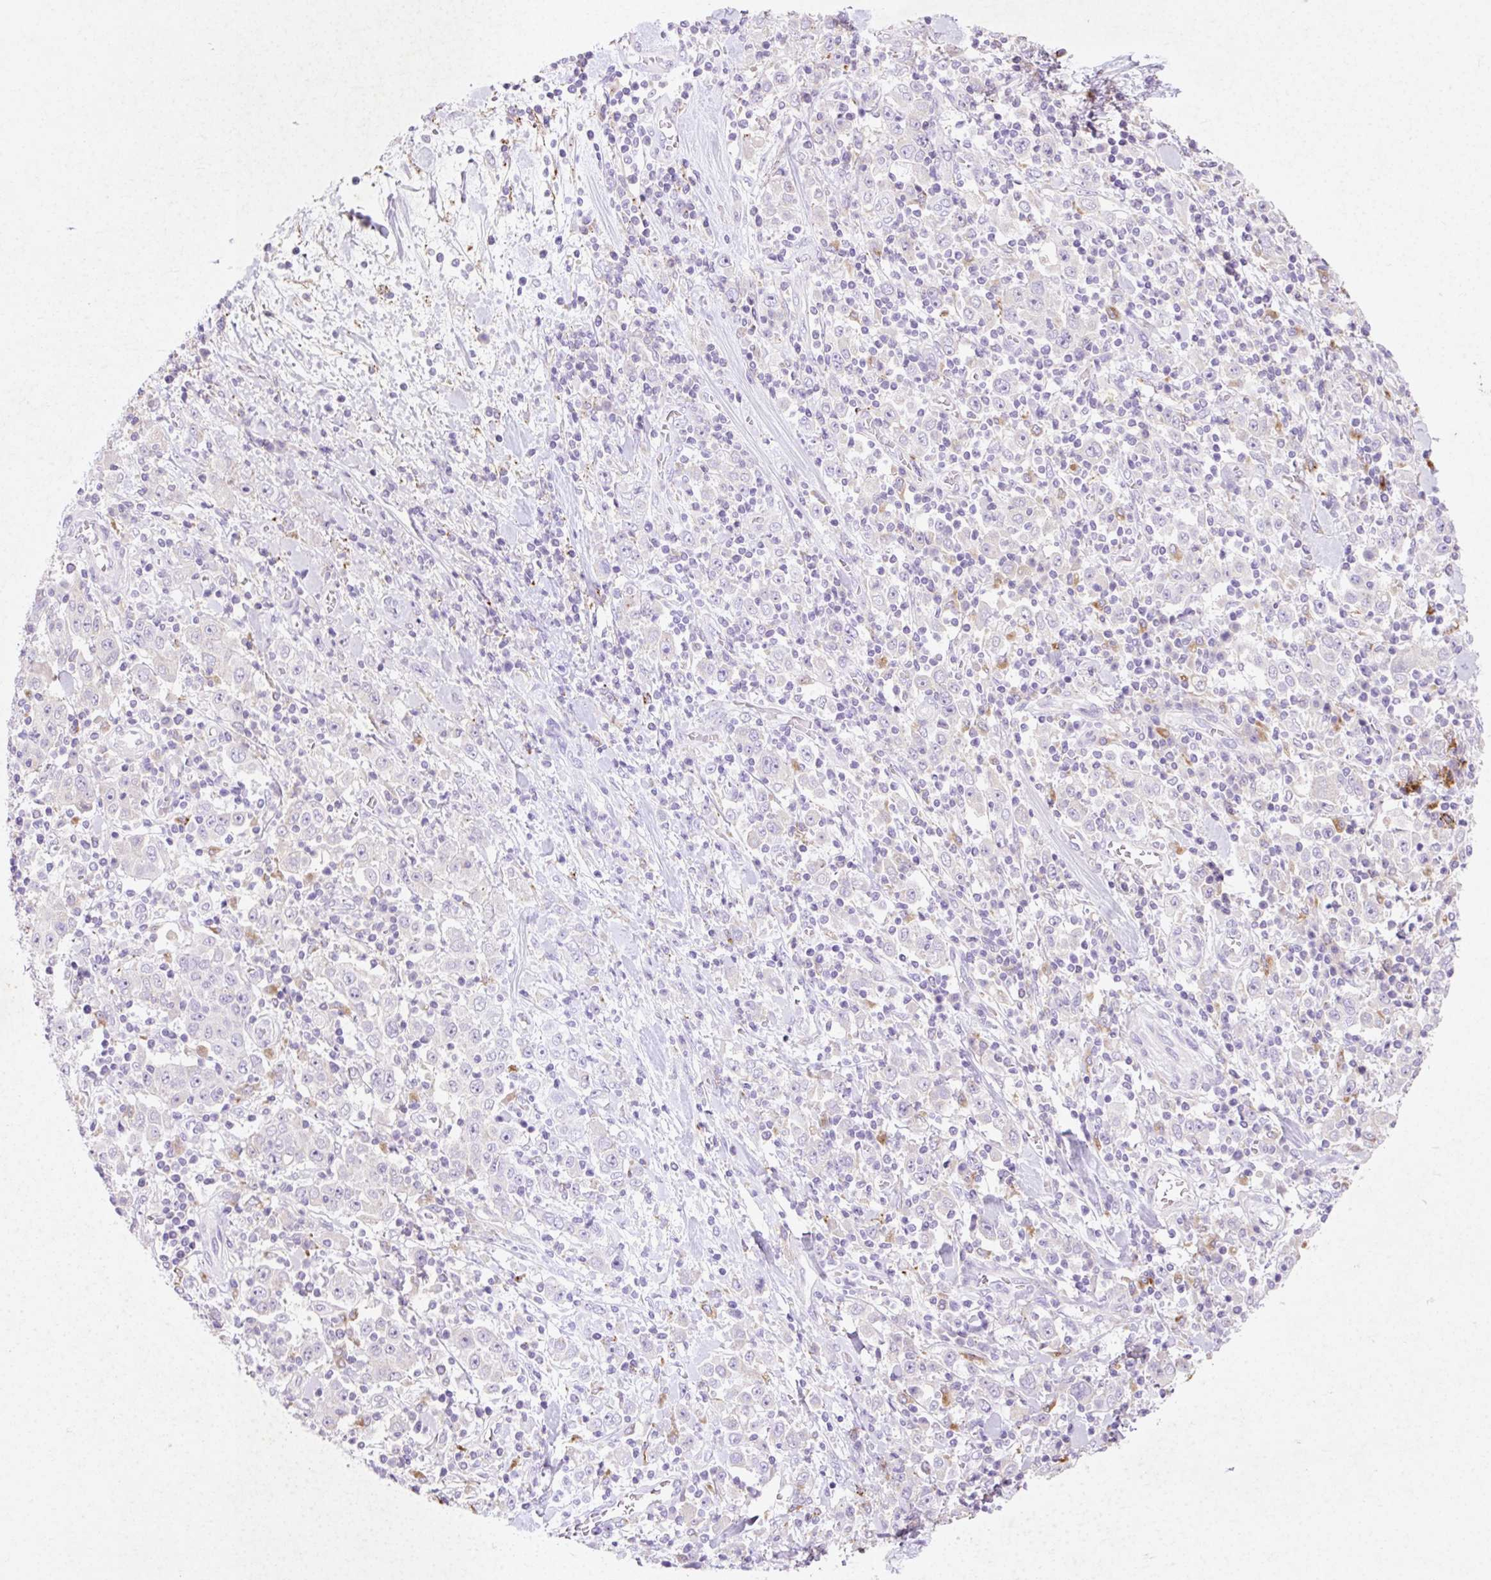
{"staining": {"intensity": "negative", "quantity": "none", "location": "none"}, "tissue": "stomach cancer", "cell_type": "Tumor cells", "image_type": "cancer", "snomed": [{"axis": "morphology", "description": "Normal tissue, NOS"}, {"axis": "morphology", "description": "Adenocarcinoma, NOS"}, {"axis": "topography", "description": "Stomach, upper"}, {"axis": "topography", "description": "Stomach"}], "caption": "High magnification brightfield microscopy of stomach adenocarcinoma stained with DAB (3,3'-diaminobenzidine) (brown) and counterstained with hematoxylin (blue): tumor cells show no significant expression.", "gene": "HEXA", "patient": {"sex": "male", "age": 59}}